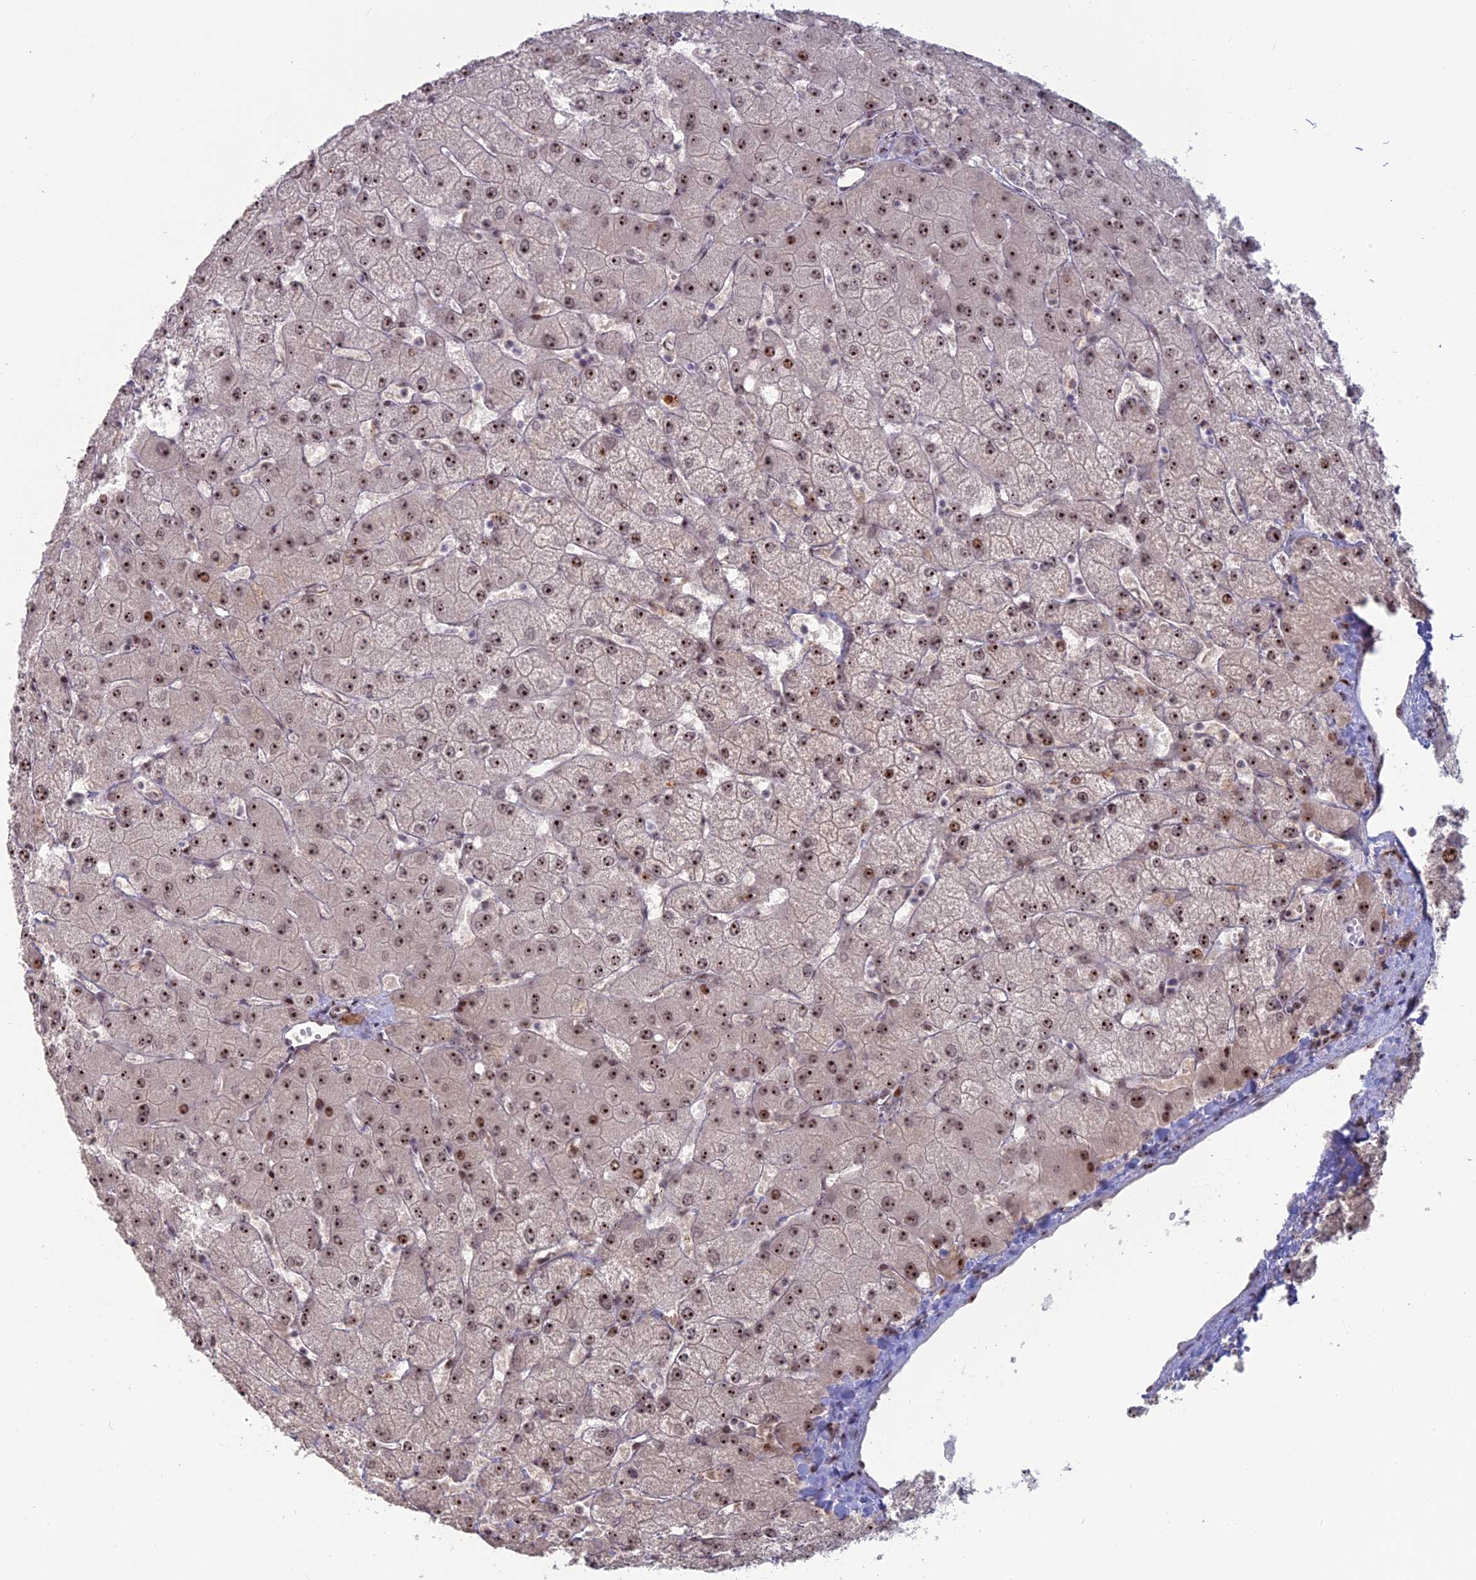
{"staining": {"intensity": "weak", "quantity": "<25%", "location": "nuclear"}, "tissue": "liver", "cell_type": "Cholangiocytes", "image_type": "normal", "snomed": [{"axis": "morphology", "description": "Normal tissue, NOS"}, {"axis": "topography", "description": "Liver"}], "caption": "DAB immunohistochemical staining of unremarkable liver demonstrates no significant positivity in cholangiocytes. The staining was performed using DAB to visualize the protein expression in brown, while the nuclei were stained in blue with hematoxylin (Magnification: 20x).", "gene": "FAM131A", "patient": {"sex": "female", "age": 54}}